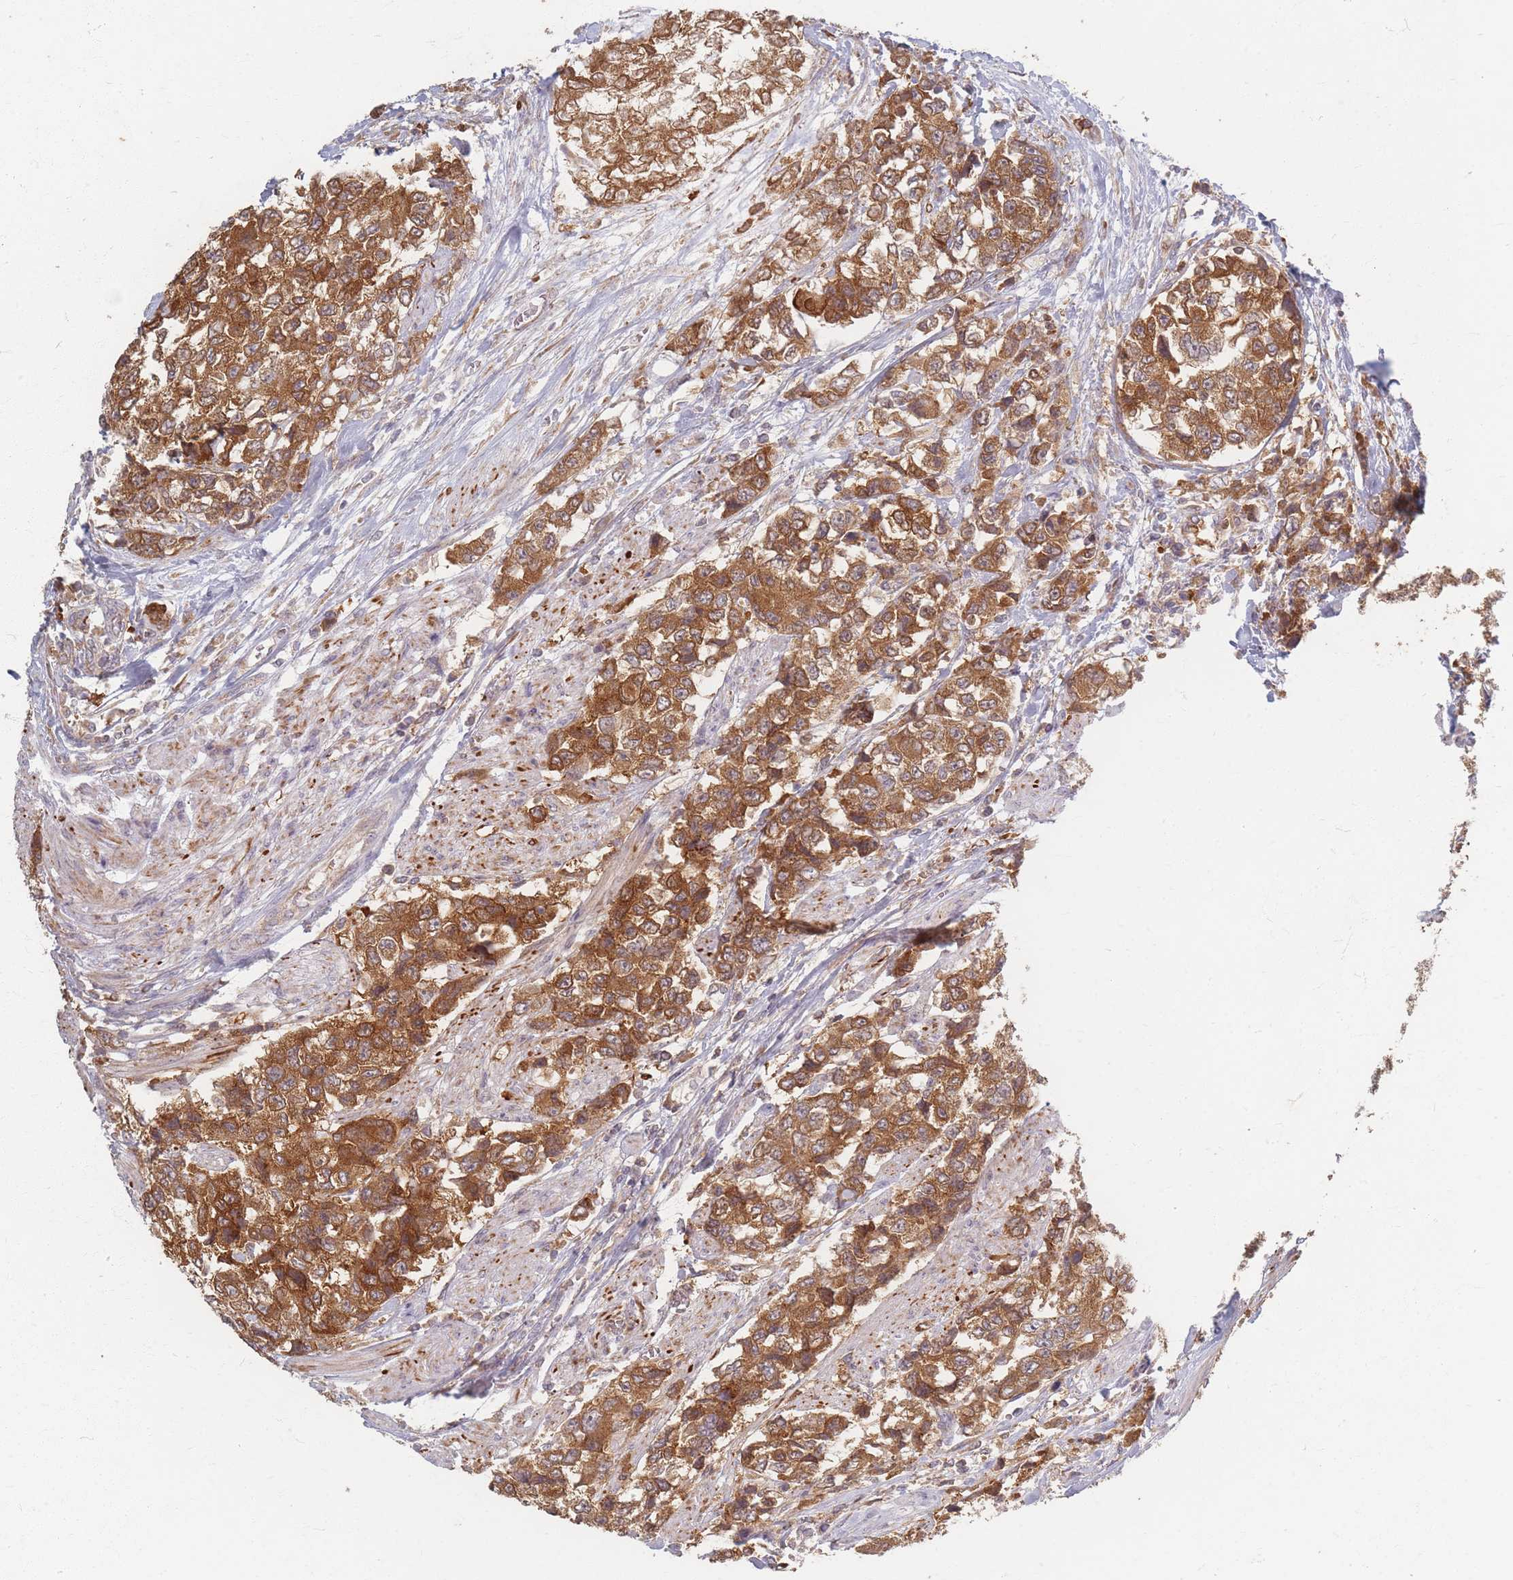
{"staining": {"intensity": "strong", "quantity": ">75%", "location": "cytoplasmic/membranous"}, "tissue": "urothelial cancer", "cell_type": "Tumor cells", "image_type": "cancer", "snomed": [{"axis": "morphology", "description": "Urothelial carcinoma, High grade"}, {"axis": "topography", "description": "Urinary bladder"}], "caption": "Urothelial cancer stained for a protein reveals strong cytoplasmic/membranous positivity in tumor cells.", "gene": "SMIM14", "patient": {"sex": "female", "age": 78}}